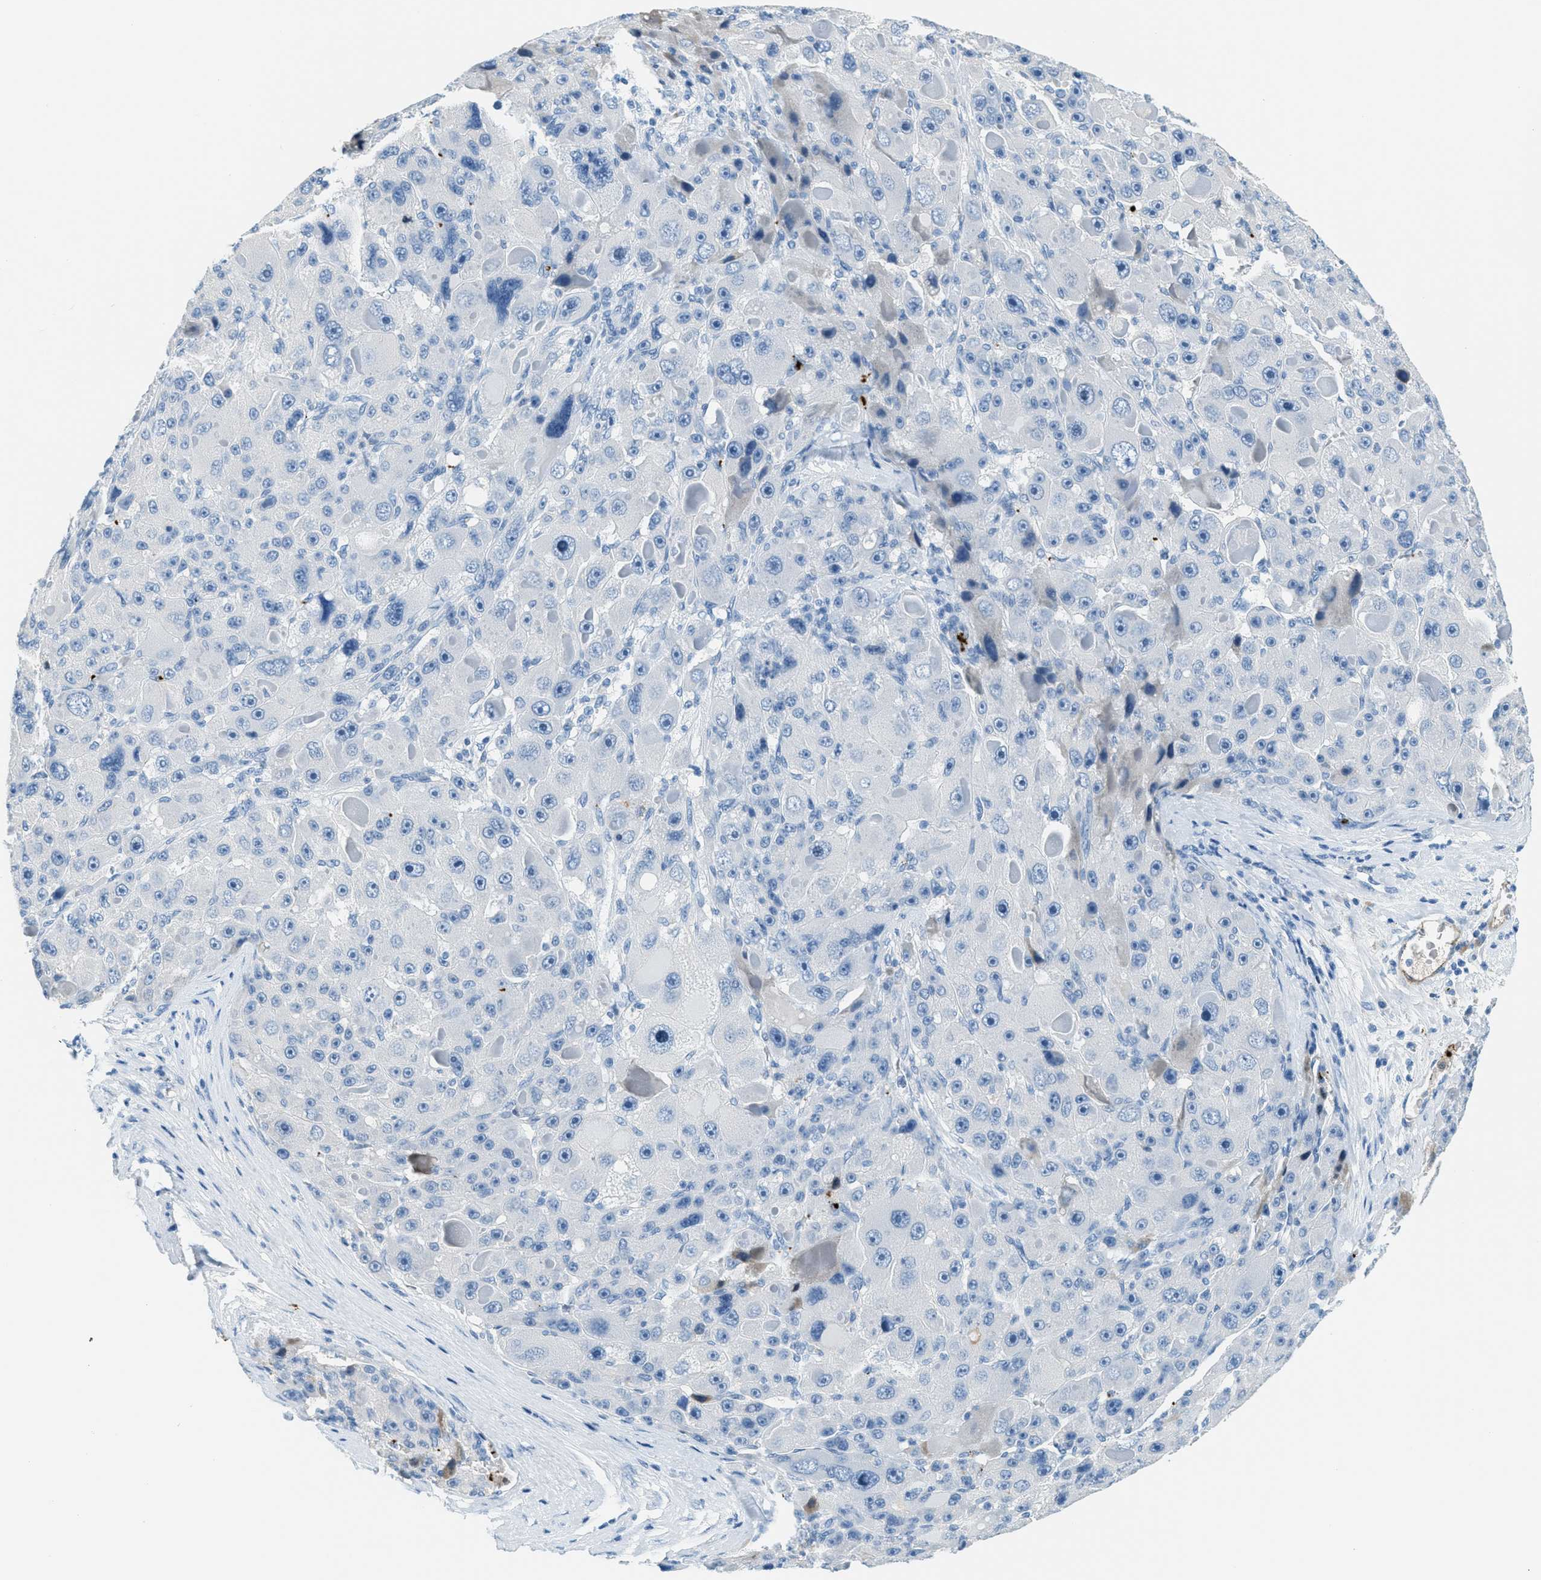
{"staining": {"intensity": "negative", "quantity": "none", "location": "none"}, "tissue": "liver cancer", "cell_type": "Tumor cells", "image_type": "cancer", "snomed": [{"axis": "morphology", "description": "Carcinoma, Hepatocellular, NOS"}, {"axis": "topography", "description": "Liver"}], "caption": "Tumor cells show no significant positivity in liver cancer (hepatocellular carcinoma). Brightfield microscopy of immunohistochemistry stained with DAB (3,3'-diaminobenzidine) (brown) and hematoxylin (blue), captured at high magnification.", "gene": "PPBP", "patient": {"sex": "male", "age": 76}}